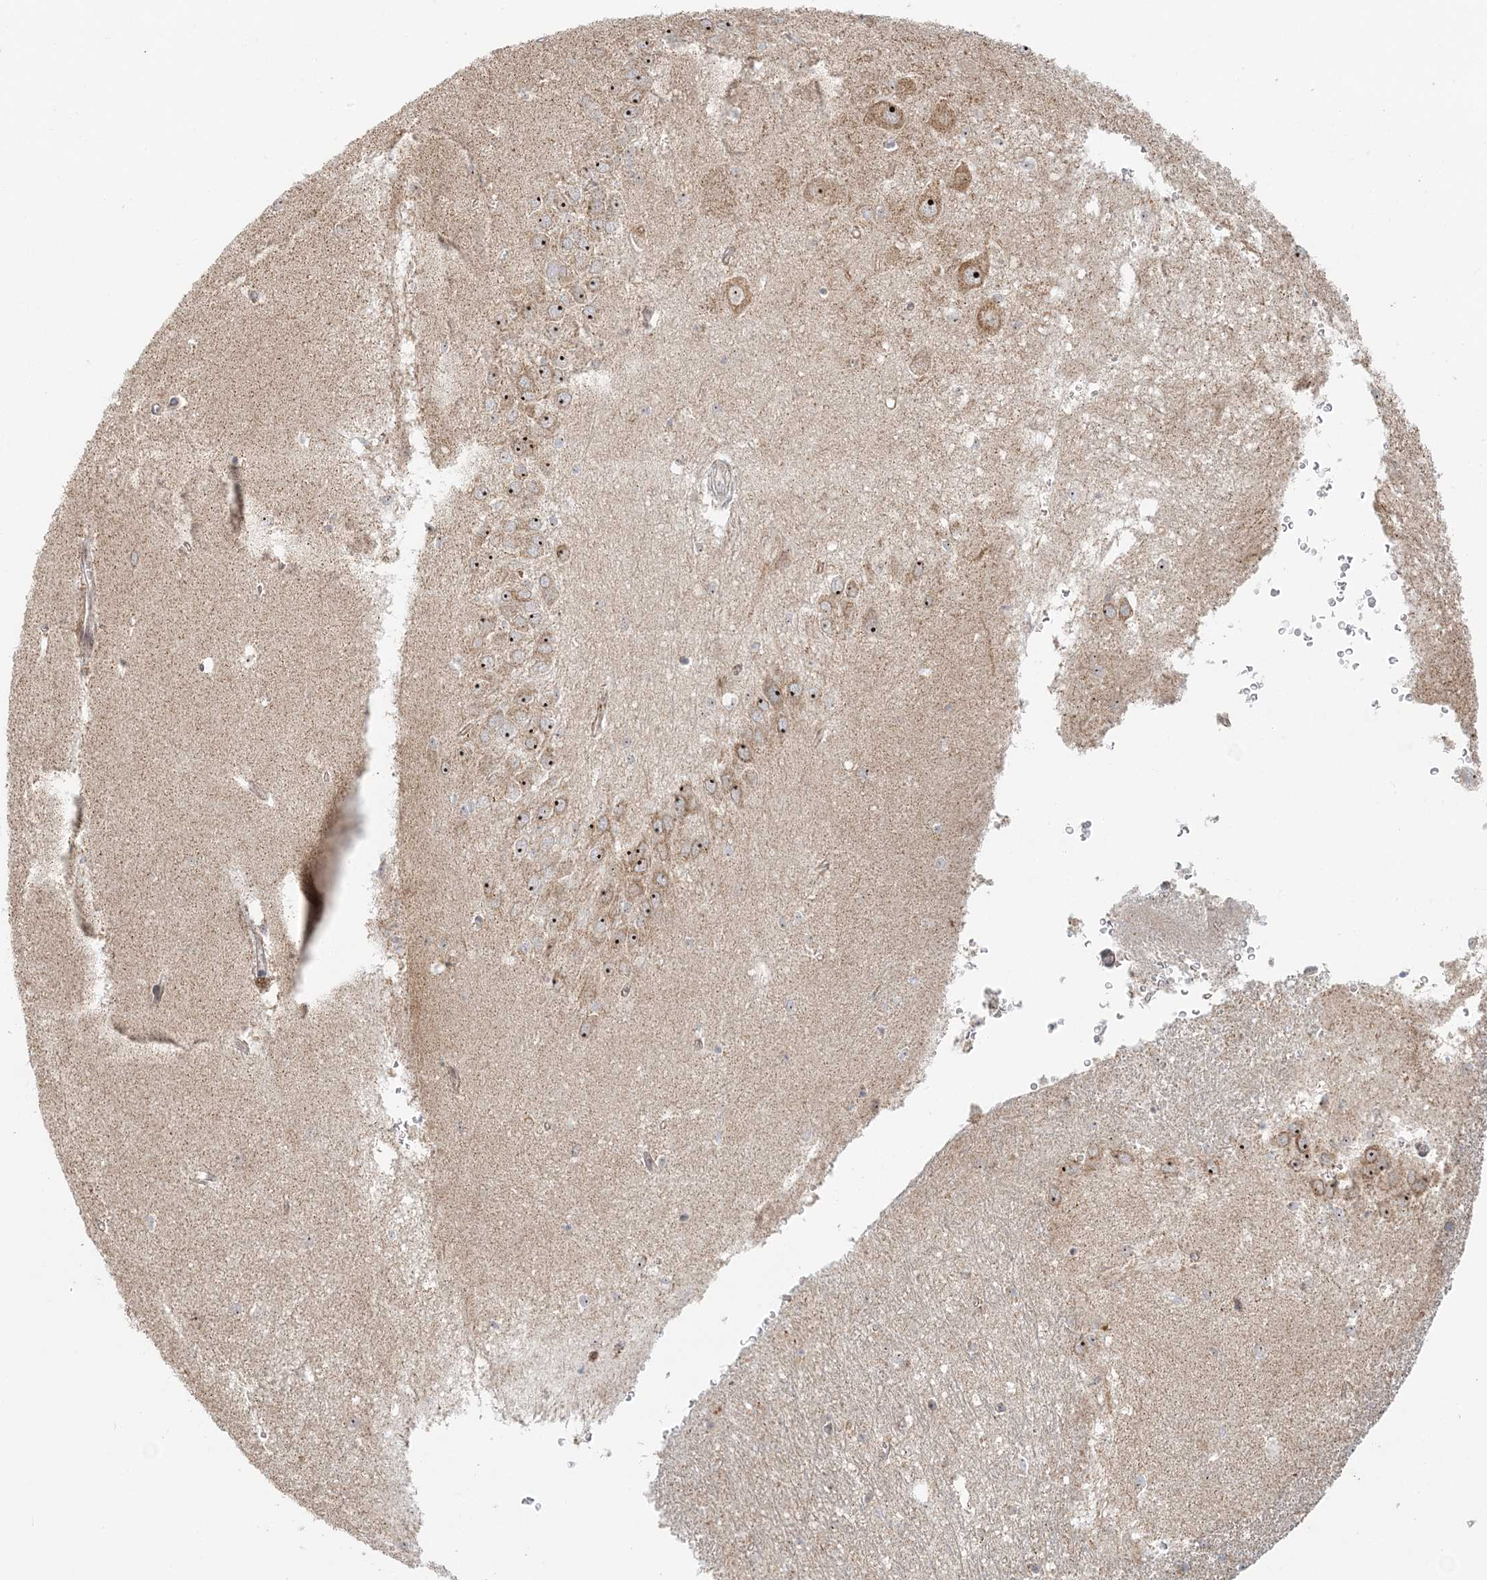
{"staining": {"intensity": "negative", "quantity": "none", "location": "none"}, "tissue": "hippocampus", "cell_type": "Glial cells", "image_type": "normal", "snomed": [{"axis": "morphology", "description": "Normal tissue, NOS"}, {"axis": "topography", "description": "Hippocampus"}], "caption": "Photomicrograph shows no significant protein positivity in glial cells of unremarkable hippocampus. (Stains: DAB (3,3'-diaminobenzidine) immunohistochemistry with hematoxylin counter stain, Microscopy: brightfield microscopy at high magnification).", "gene": "UBE2F", "patient": {"sex": "female", "age": 64}}